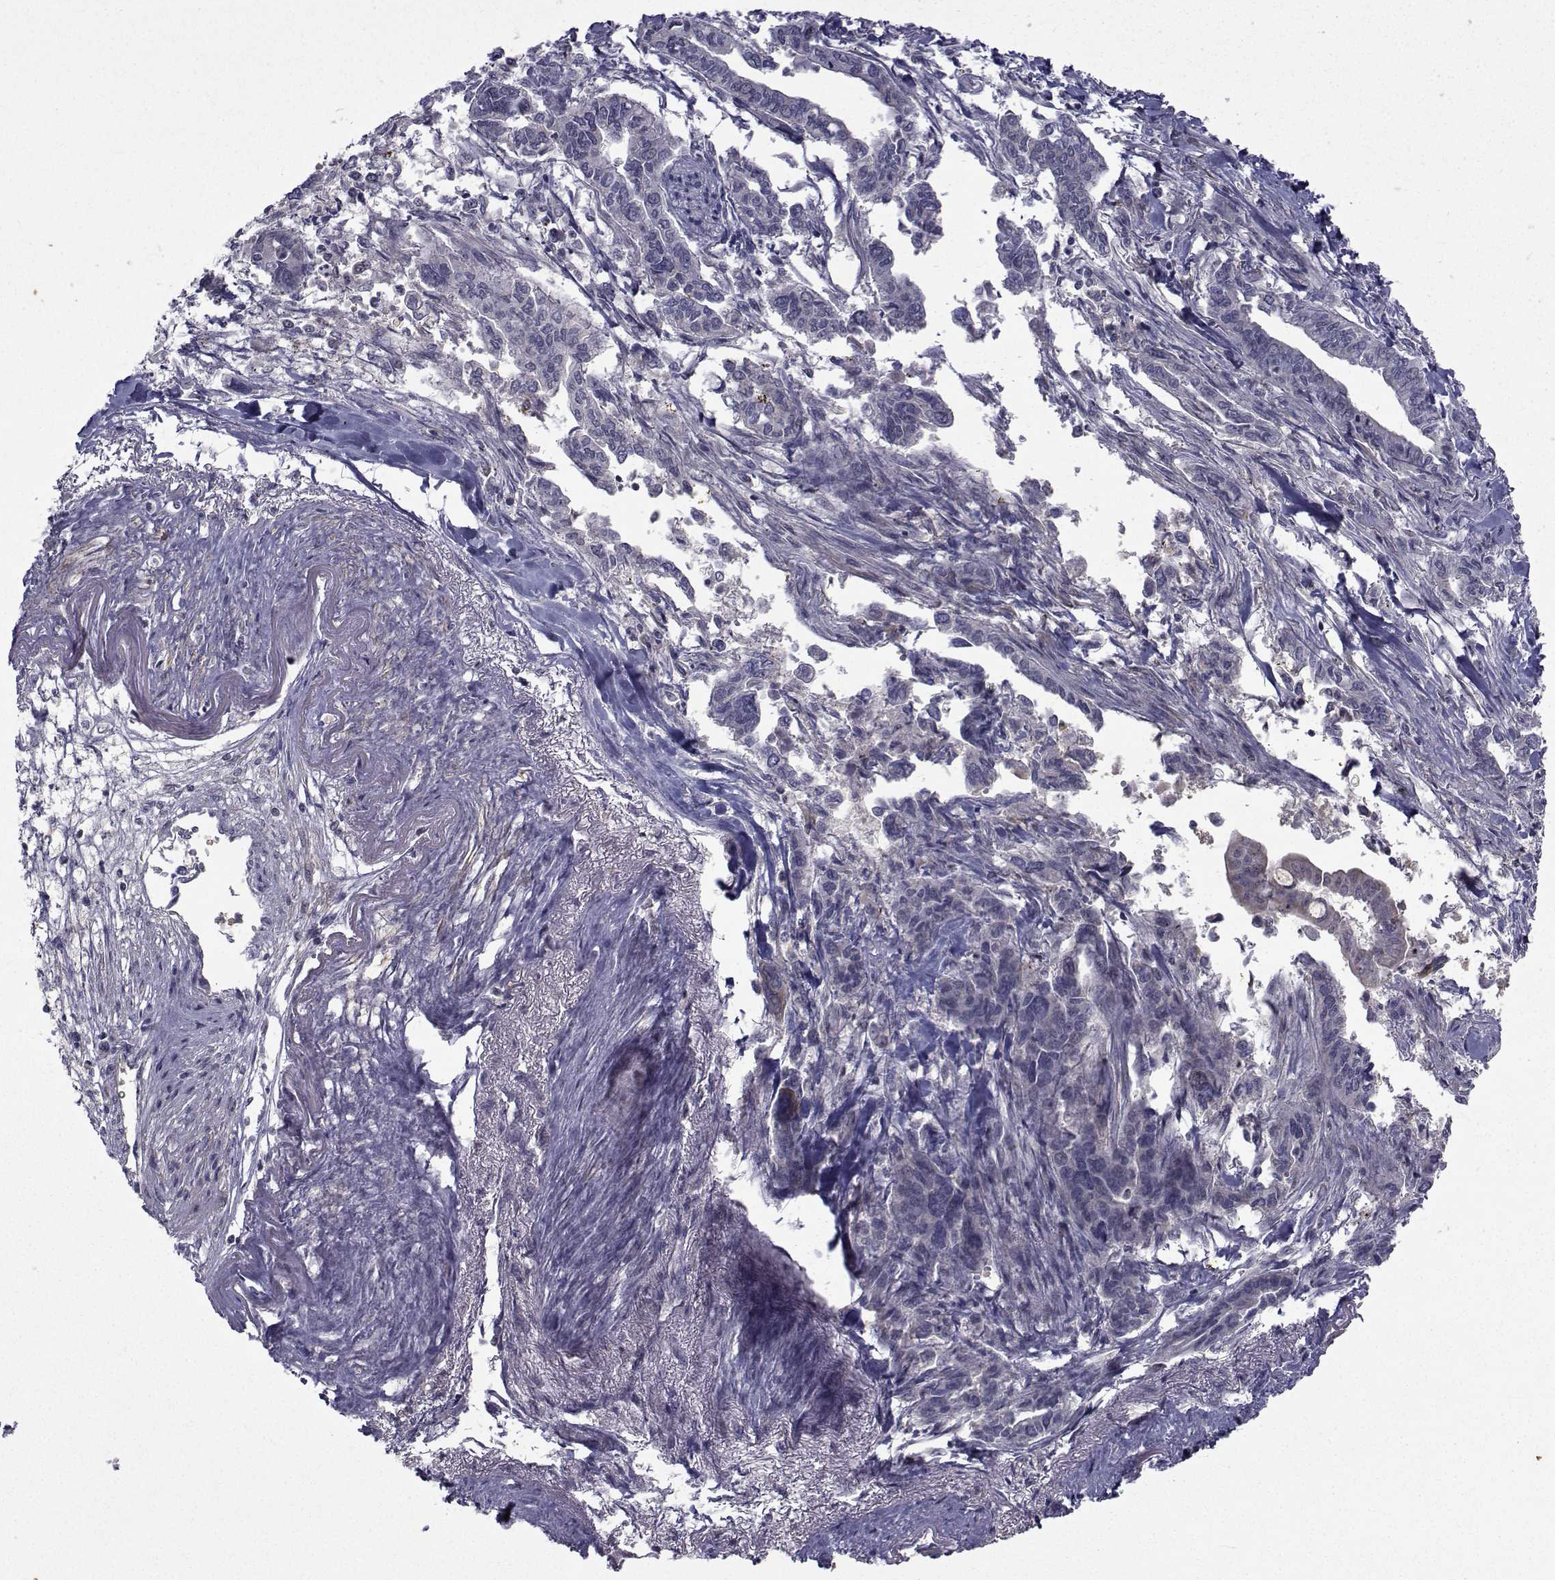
{"staining": {"intensity": "negative", "quantity": "none", "location": "none"}, "tissue": "pancreatic cancer", "cell_type": "Tumor cells", "image_type": "cancer", "snomed": [{"axis": "morphology", "description": "Adenocarcinoma, NOS"}, {"axis": "topography", "description": "Pancreas"}], "caption": "Adenocarcinoma (pancreatic) was stained to show a protein in brown. There is no significant expression in tumor cells. The staining was performed using DAB (3,3'-diaminobenzidine) to visualize the protein expression in brown, while the nuclei were stained in blue with hematoxylin (Magnification: 20x).", "gene": "FDXR", "patient": {"sex": "male", "age": 60}}